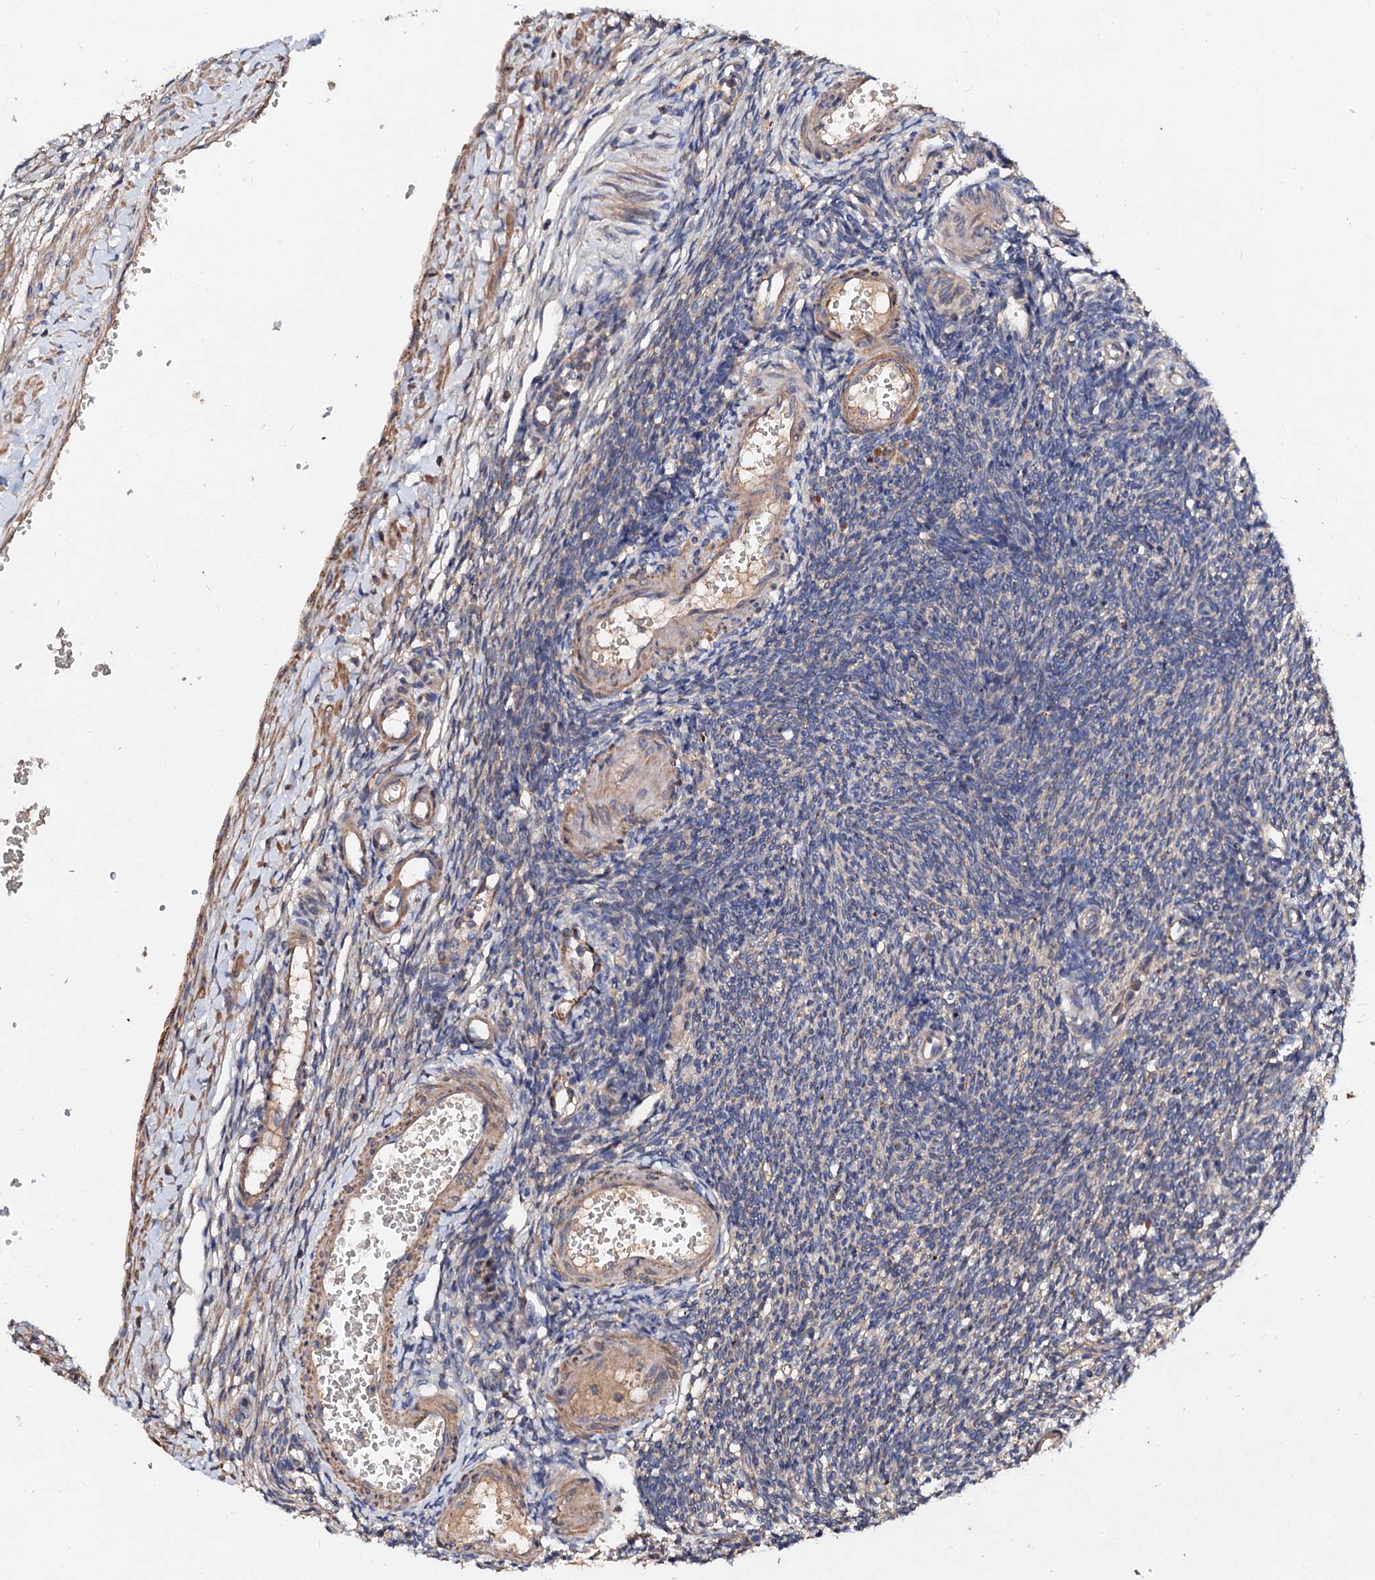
{"staining": {"intensity": "negative", "quantity": "none", "location": "none"}, "tissue": "ovary", "cell_type": "Ovarian stroma cells", "image_type": "normal", "snomed": [{"axis": "morphology", "description": "Normal tissue, NOS"}, {"axis": "morphology", "description": "Cyst, NOS"}, {"axis": "topography", "description": "Ovary"}], "caption": "DAB immunohistochemical staining of benign ovary exhibits no significant staining in ovarian stroma cells.", "gene": "FIBIN", "patient": {"sex": "female", "age": 33}}